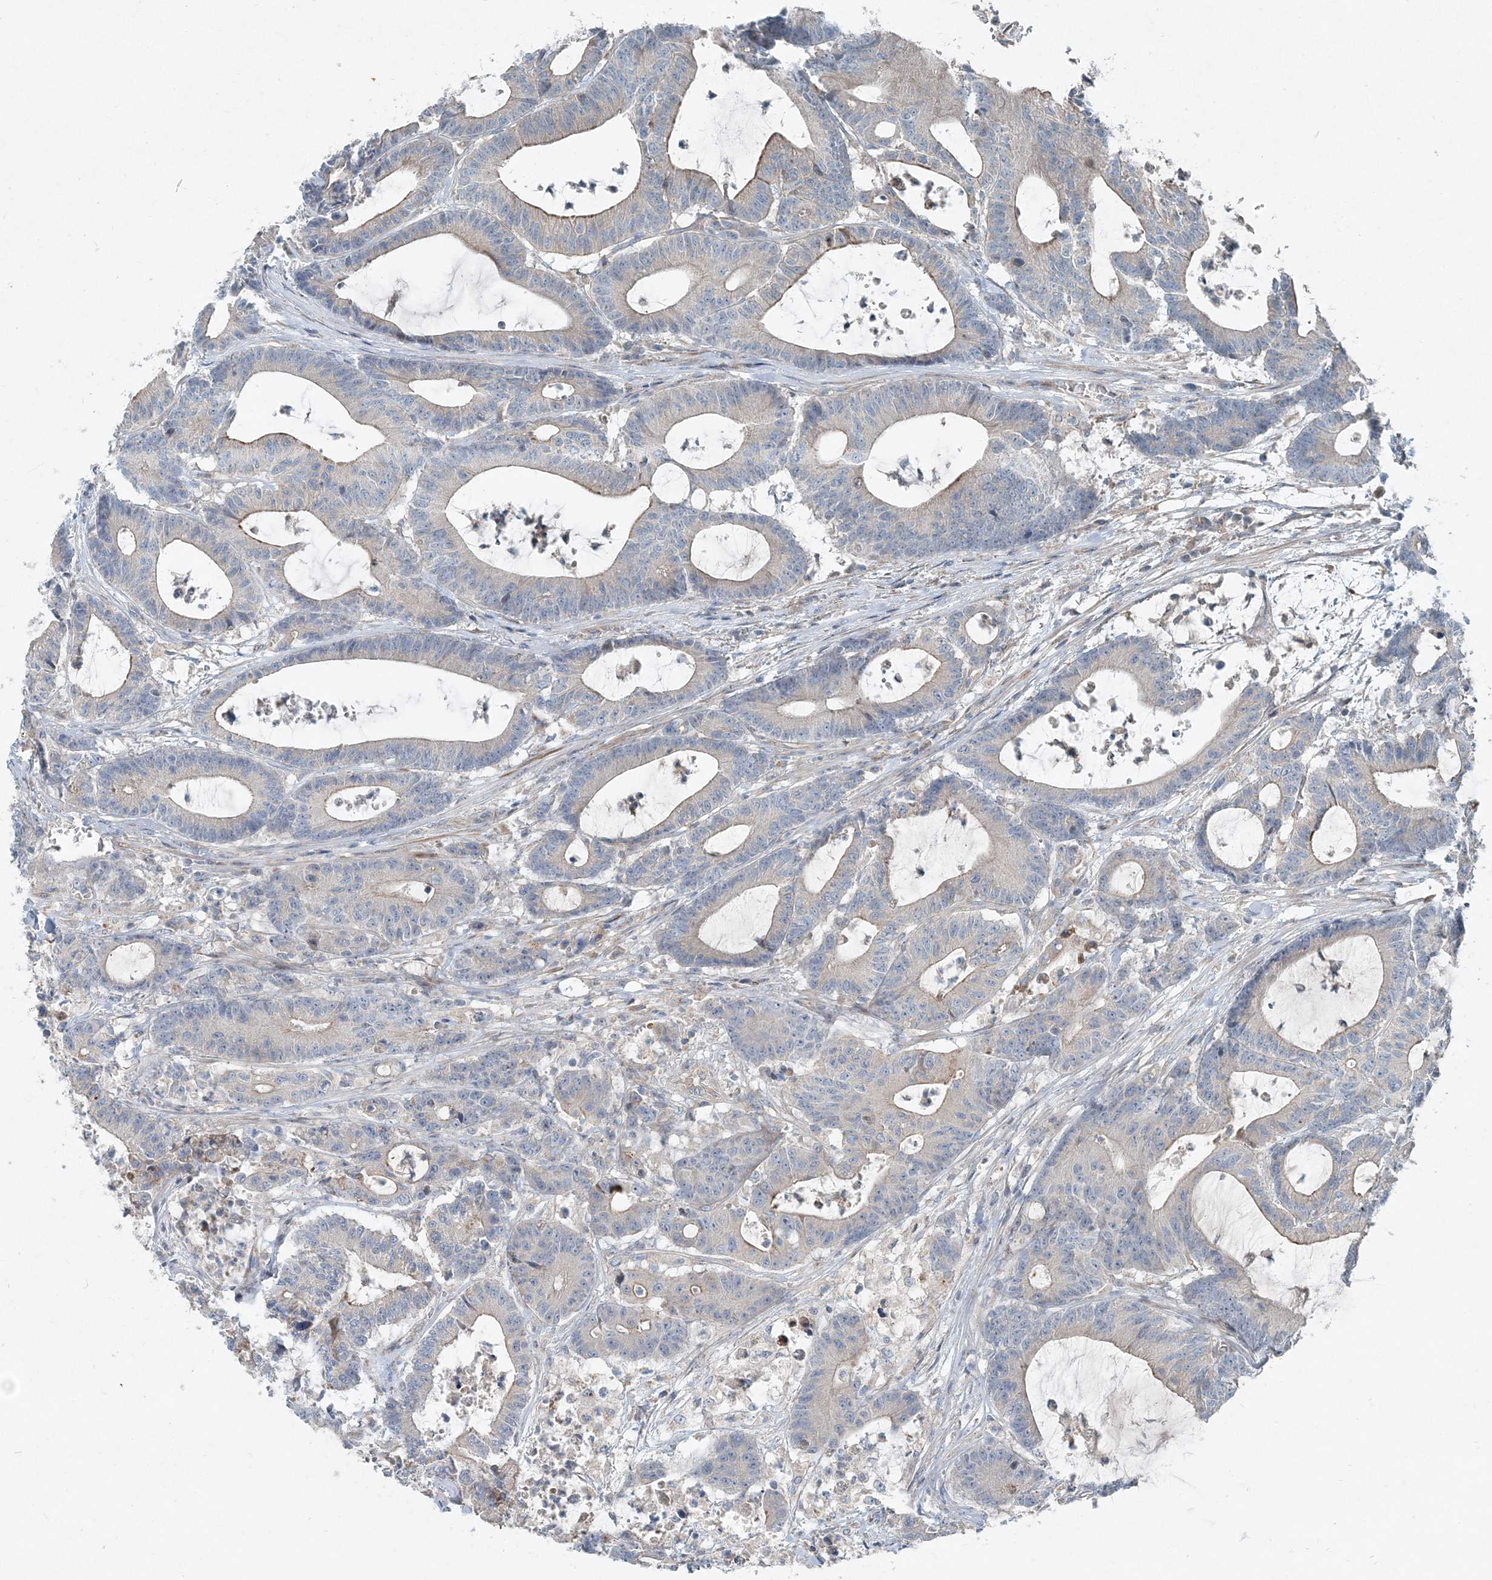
{"staining": {"intensity": "negative", "quantity": "none", "location": "none"}, "tissue": "colorectal cancer", "cell_type": "Tumor cells", "image_type": "cancer", "snomed": [{"axis": "morphology", "description": "Adenocarcinoma, NOS"}, {"axis": "topography", "description": "Colon"}], "caption": "This is an immunohistochemistry (IHC) micrograph of adenocarcinoma (colorectal). There is no staining in tumor cells.", "gene": "INTU", "patient": {"sex": "female", "age": 84}}